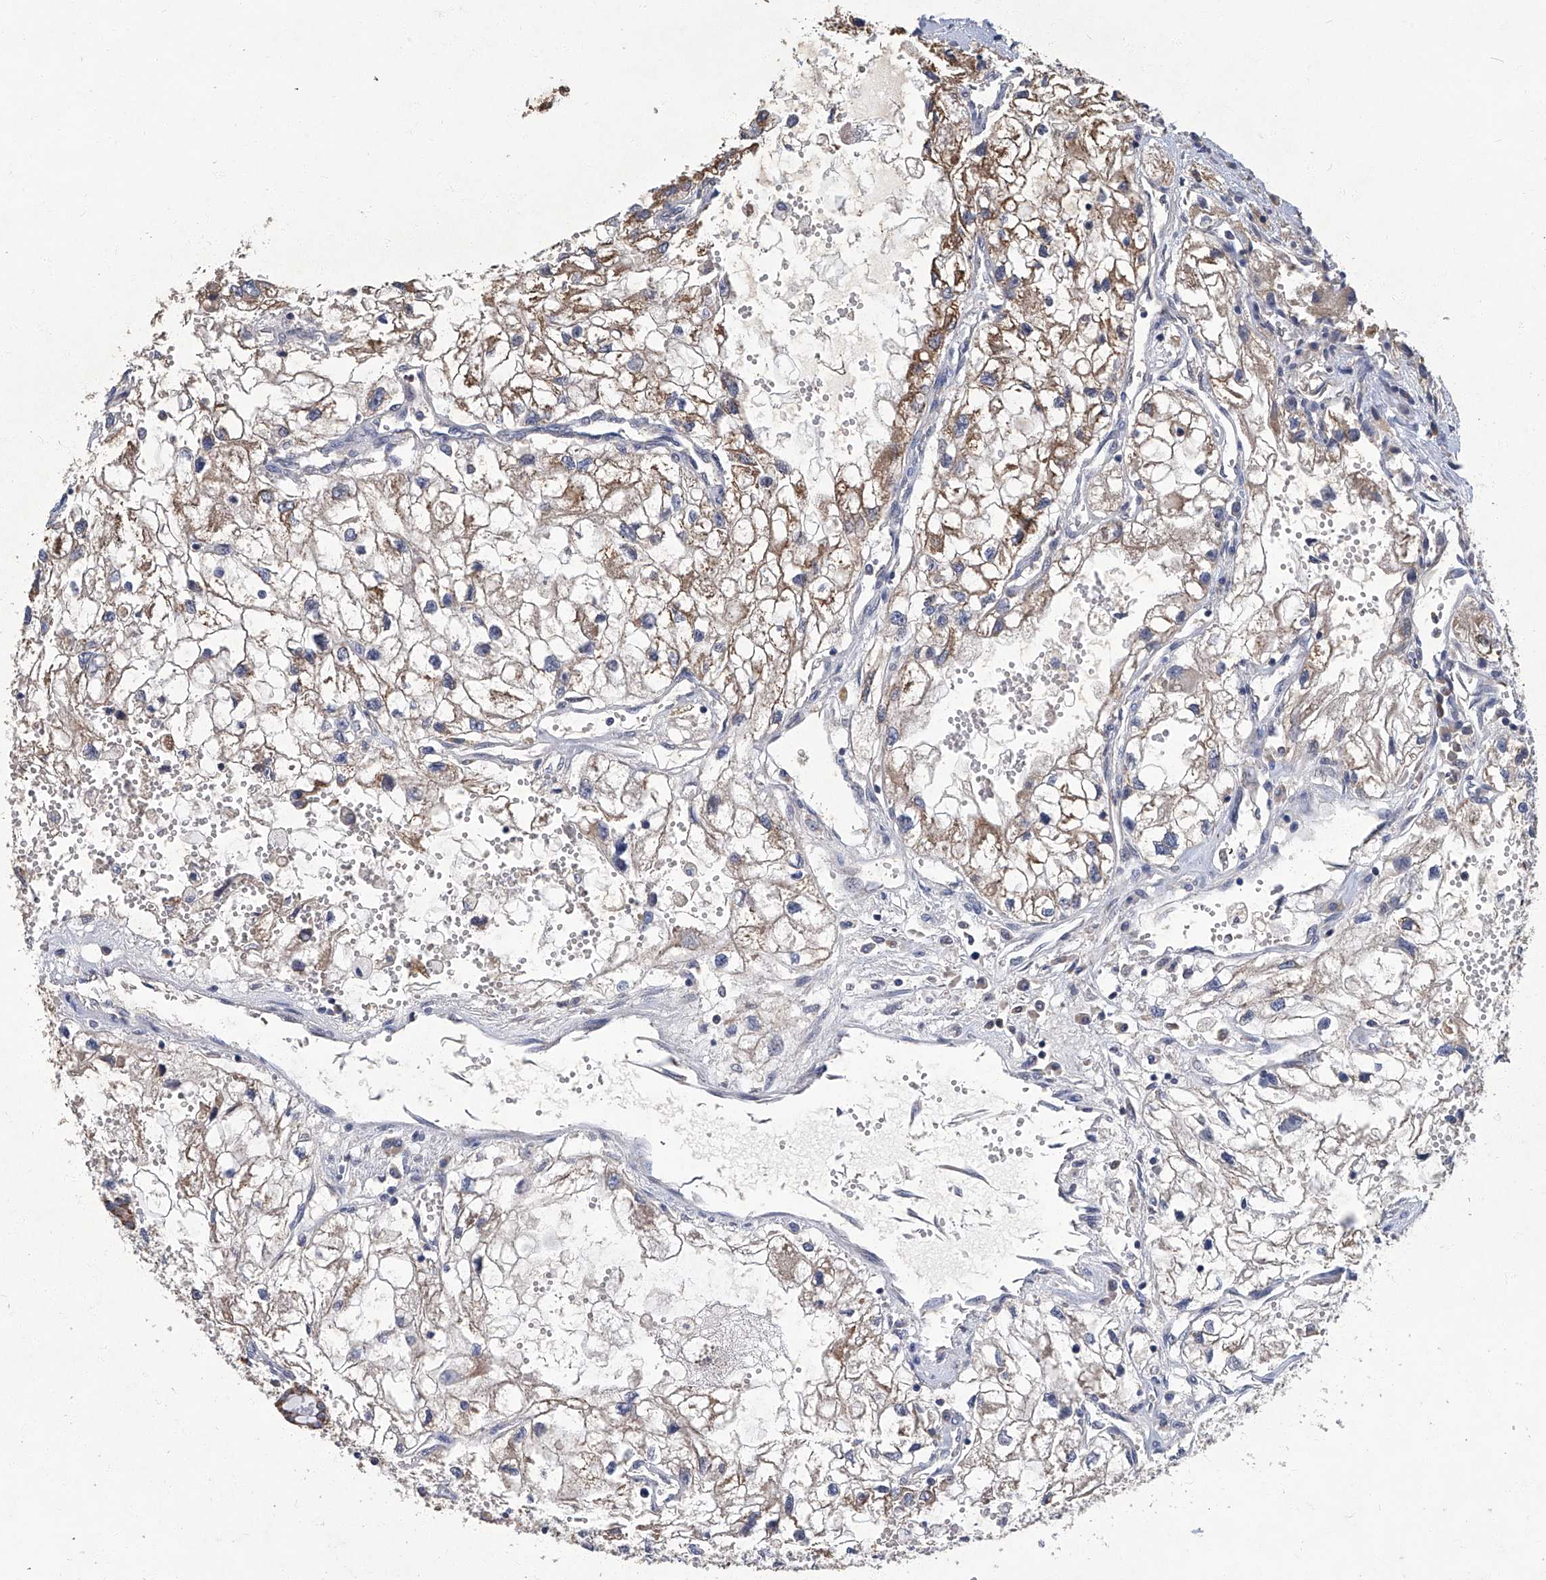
{"staining": {"intensity": "weak", "quantity": ">75%", "location": "cytoplasmic/membranous"}, "tissue": "renal cancer", "cell_type": "Tumor cells", "image_type": "cancer", "snomed": [{"axis": "morphology", "description": "Adenocarcinoma, NOS"}, {"axis": "topography", "description": "Kidney"}], "caption": "Renal adenocarcinoma tissue reveals weak cytoplasmic/membranous expression in approximately >75% of tumor cells (IHC, brightfield microscopy, high magnification).", "gene": "TGFBR1", "patient": {"sex": "female", "age": 70}}